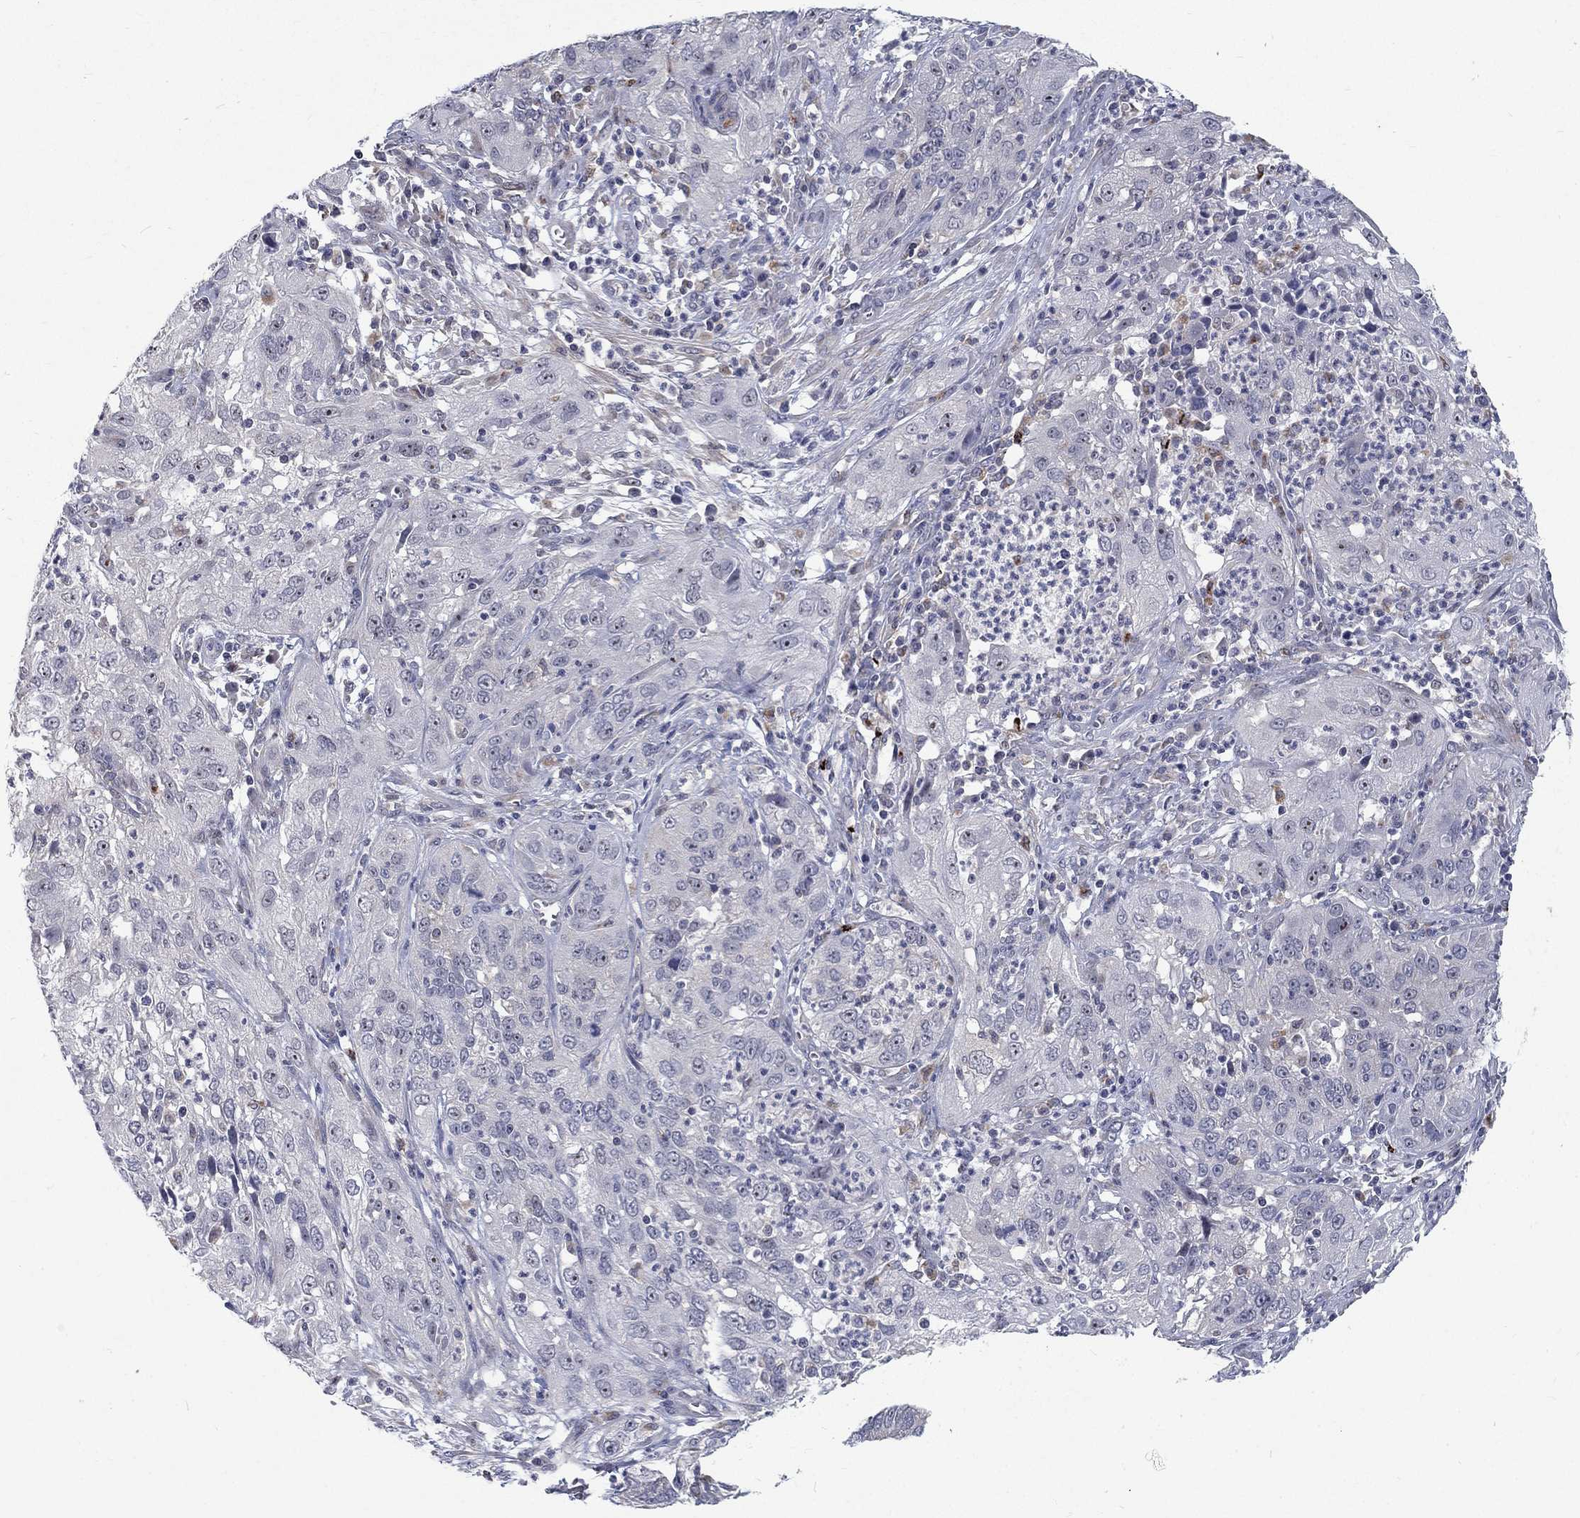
{"staining": {"intensity": "negative", "quantity": "none", "location": "none"}, "tissue": "cervical cancer", "cell_type": "Tumor cells", "image_type": "cancer", "snomed": [{"axis": "morphology", "description": "Squamous cell carcinoma, NOS"}, {"axis": "topography", "description": "Cervix"}], "caption": "An image of human cervical cancer (squamous cell carcinoma) is negative for staining in tumor cells.", "gene": "MTSS2", "patient": {"sex": "female", "age": 32}}